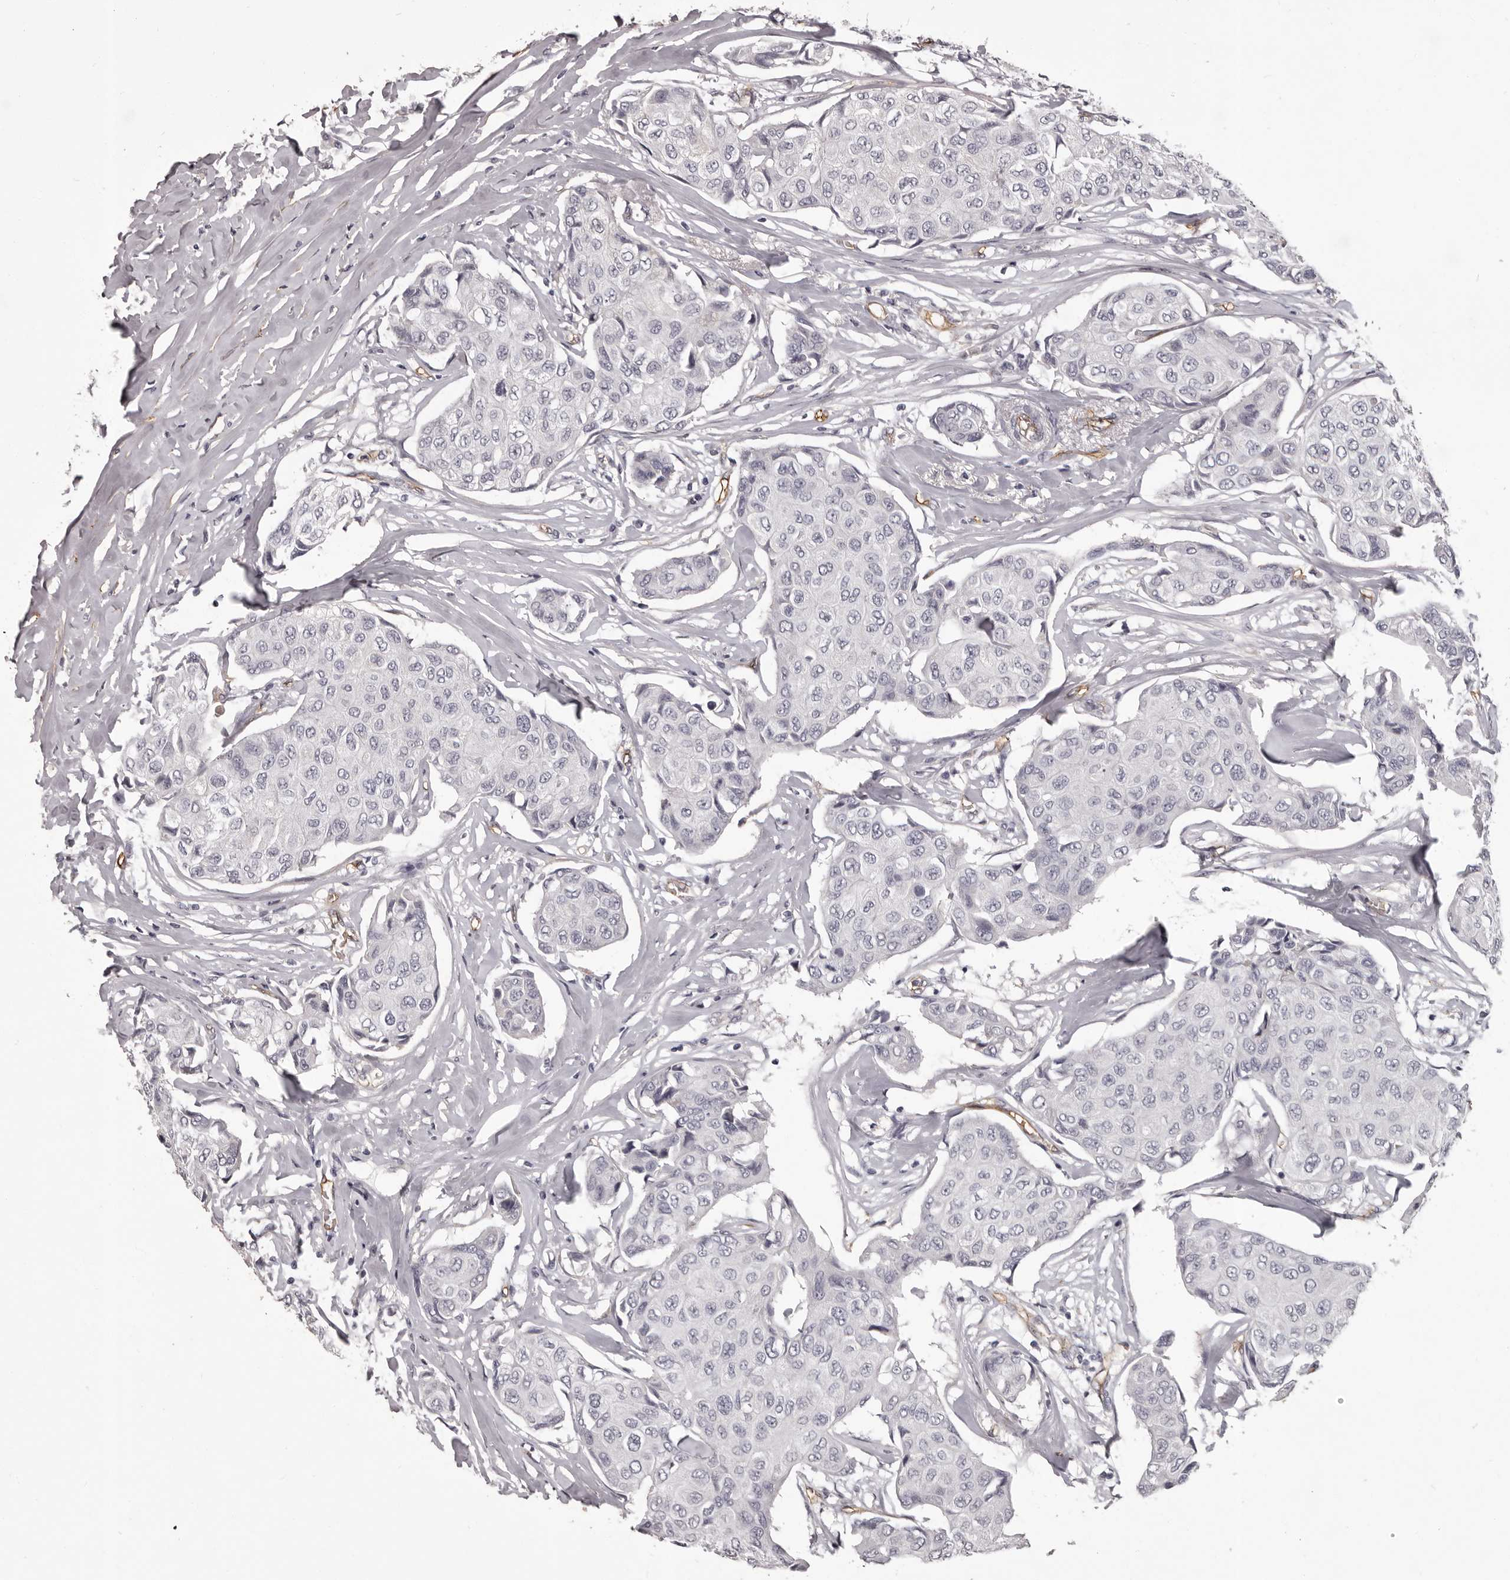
{"staining": {"intensity": "negative", "quantity": "none", "location": "none"}, "tissue": "breast cancer", "cell_type": "Tumor cells", "image_type": "cancer", "snomed": [{"axis": "morphology", "description": "Duct carcinoma"}, {"axis": "topography", "description": "Breast"}], "caption": "This is an immunohistochemistry micrograph of human breast cancer. There is no staining in tumor cells.", "gene": "GPR78", "patient": {"sex": "female", "age": 80}}